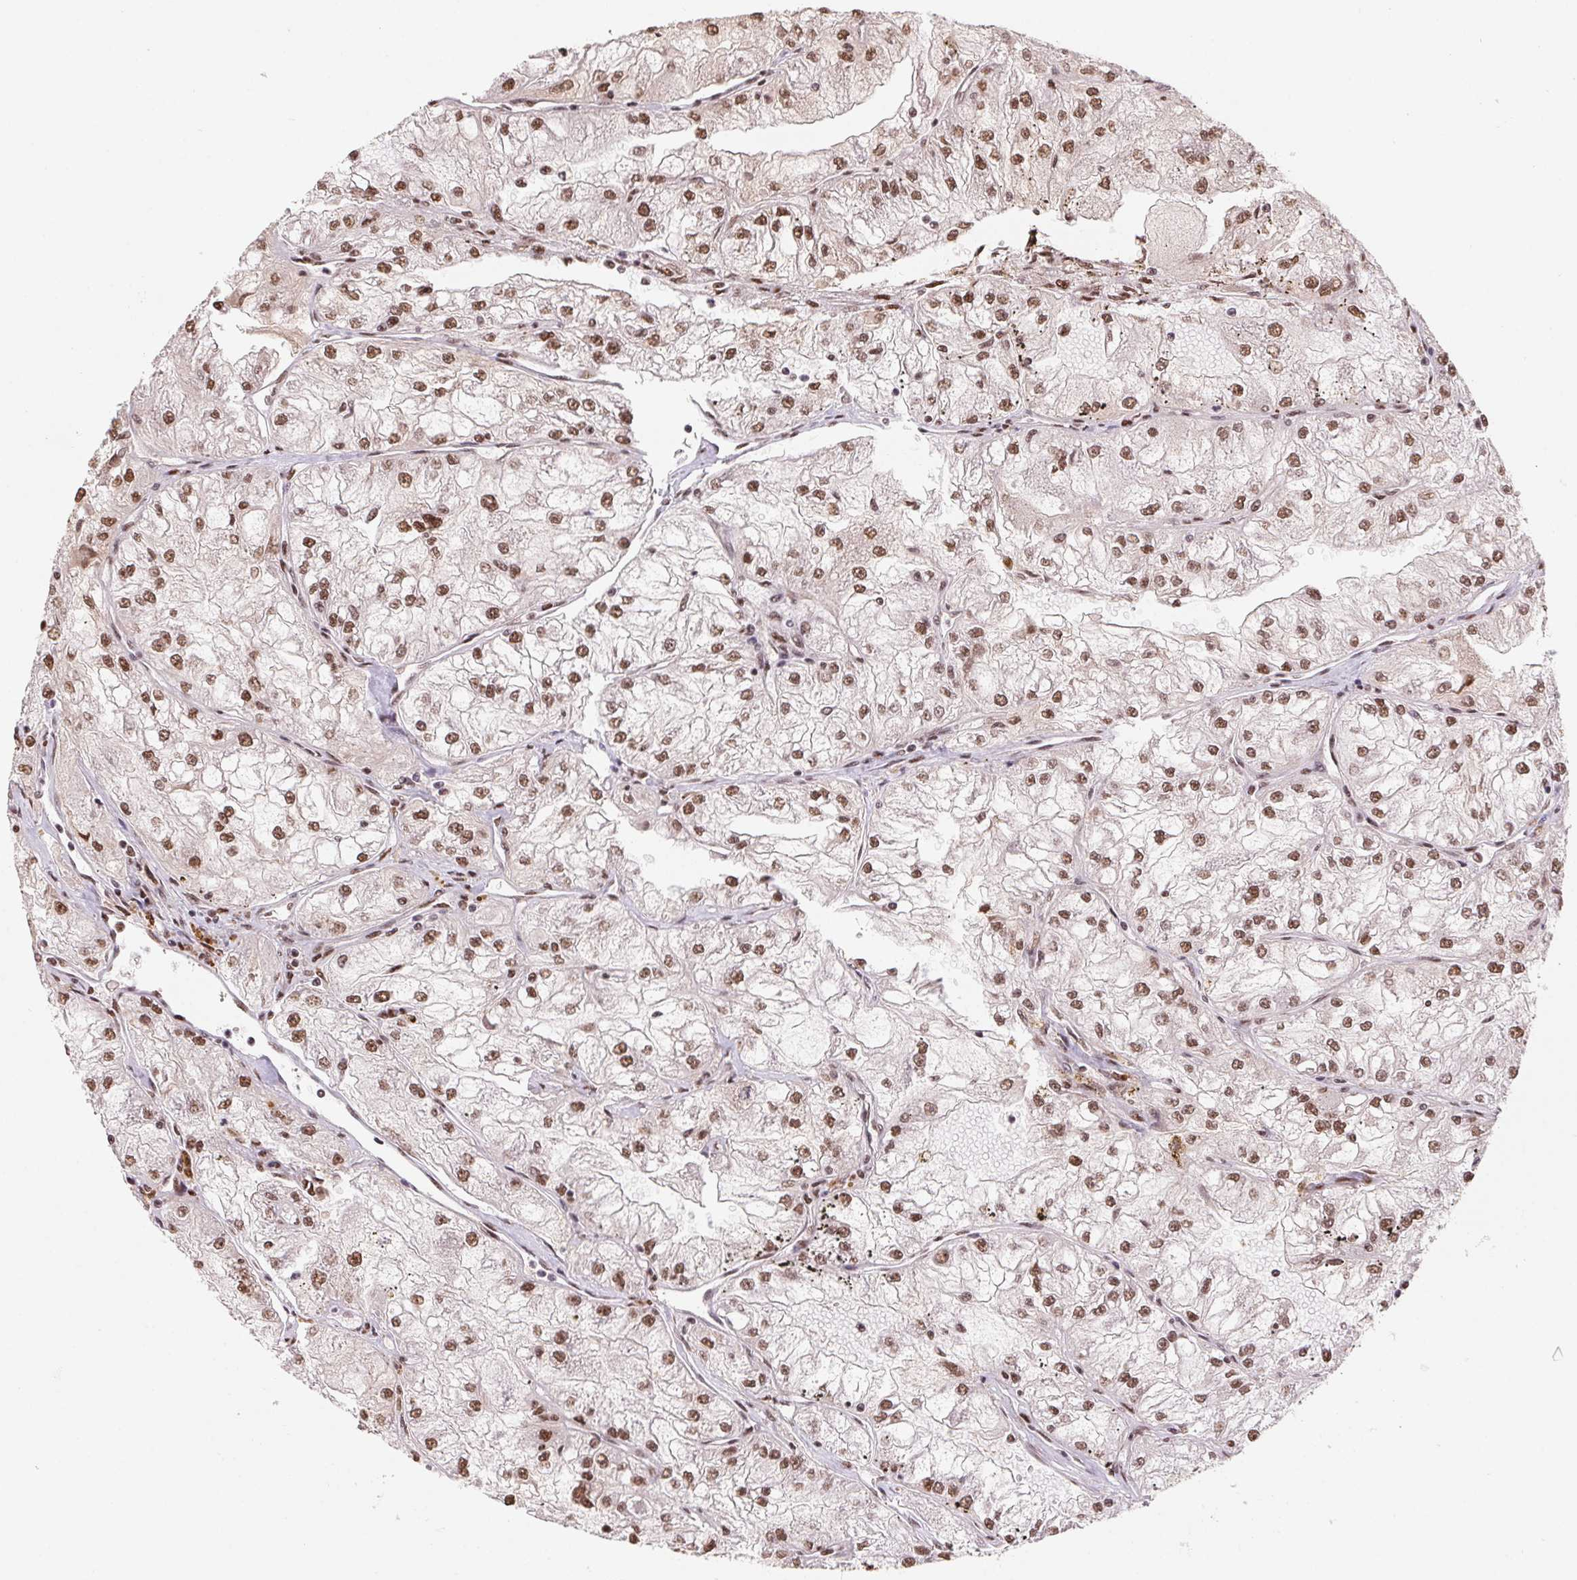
{"staining": {"intensity": "moderate", "quantity": ">75%", "location": "nuclear"}, "tissue": "renal cancer", "cell_type": "Tumor cells", "image_type": "cancer", "snomed": [{"axis": "morphology", "description": "Adenocarcinoma, NOS"}, {"axis": "topography", "description": "Kidney"}], "caption": "Renal cancer (adenocarcinoma) stained with DAB IHC exhibits medium levels of moderate nuclear positivity in approximately >75% of tumor cells.", "gene": "SNRPG", "patient": {"sex": "female", "age": 72}}